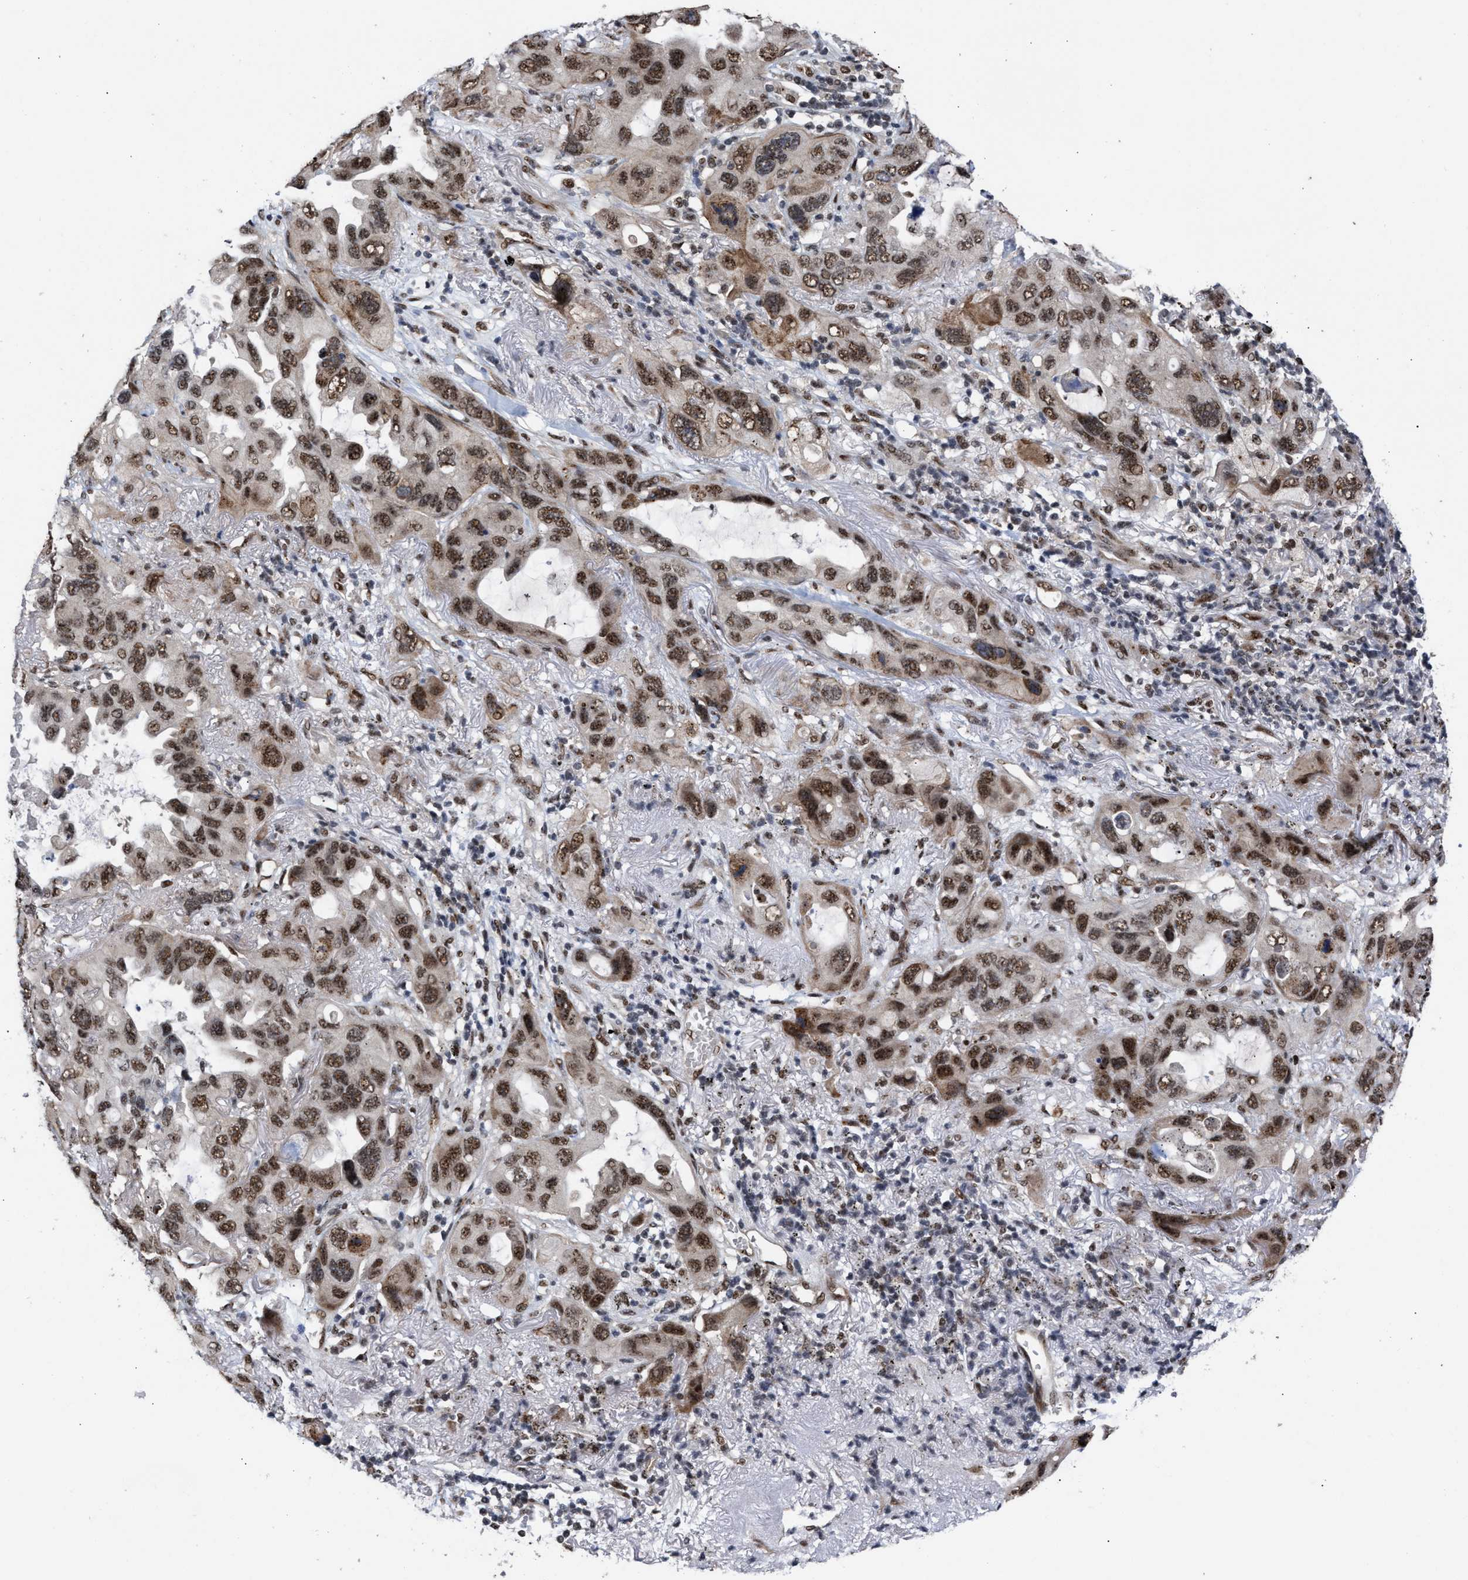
{"staining": {"intensity": "strong", "quantity": ">75%", "location": "cytoplasmic/membranous,nuclear"}, "tissue": "lung cancer", "cell_type": "Tumor cells", "image_type": "cancer", "snomed": [{"axis": "morphology", "description": "Squamous cell carcinoma, NOS"}, {"axis": "topography", "description": "Lung"}], "caption": "Lung cancer stained with a protein marker shows strong staining in tumor cells.", "gene": "EIF4A3", "patient": {"sex": "female", "age": 73}}